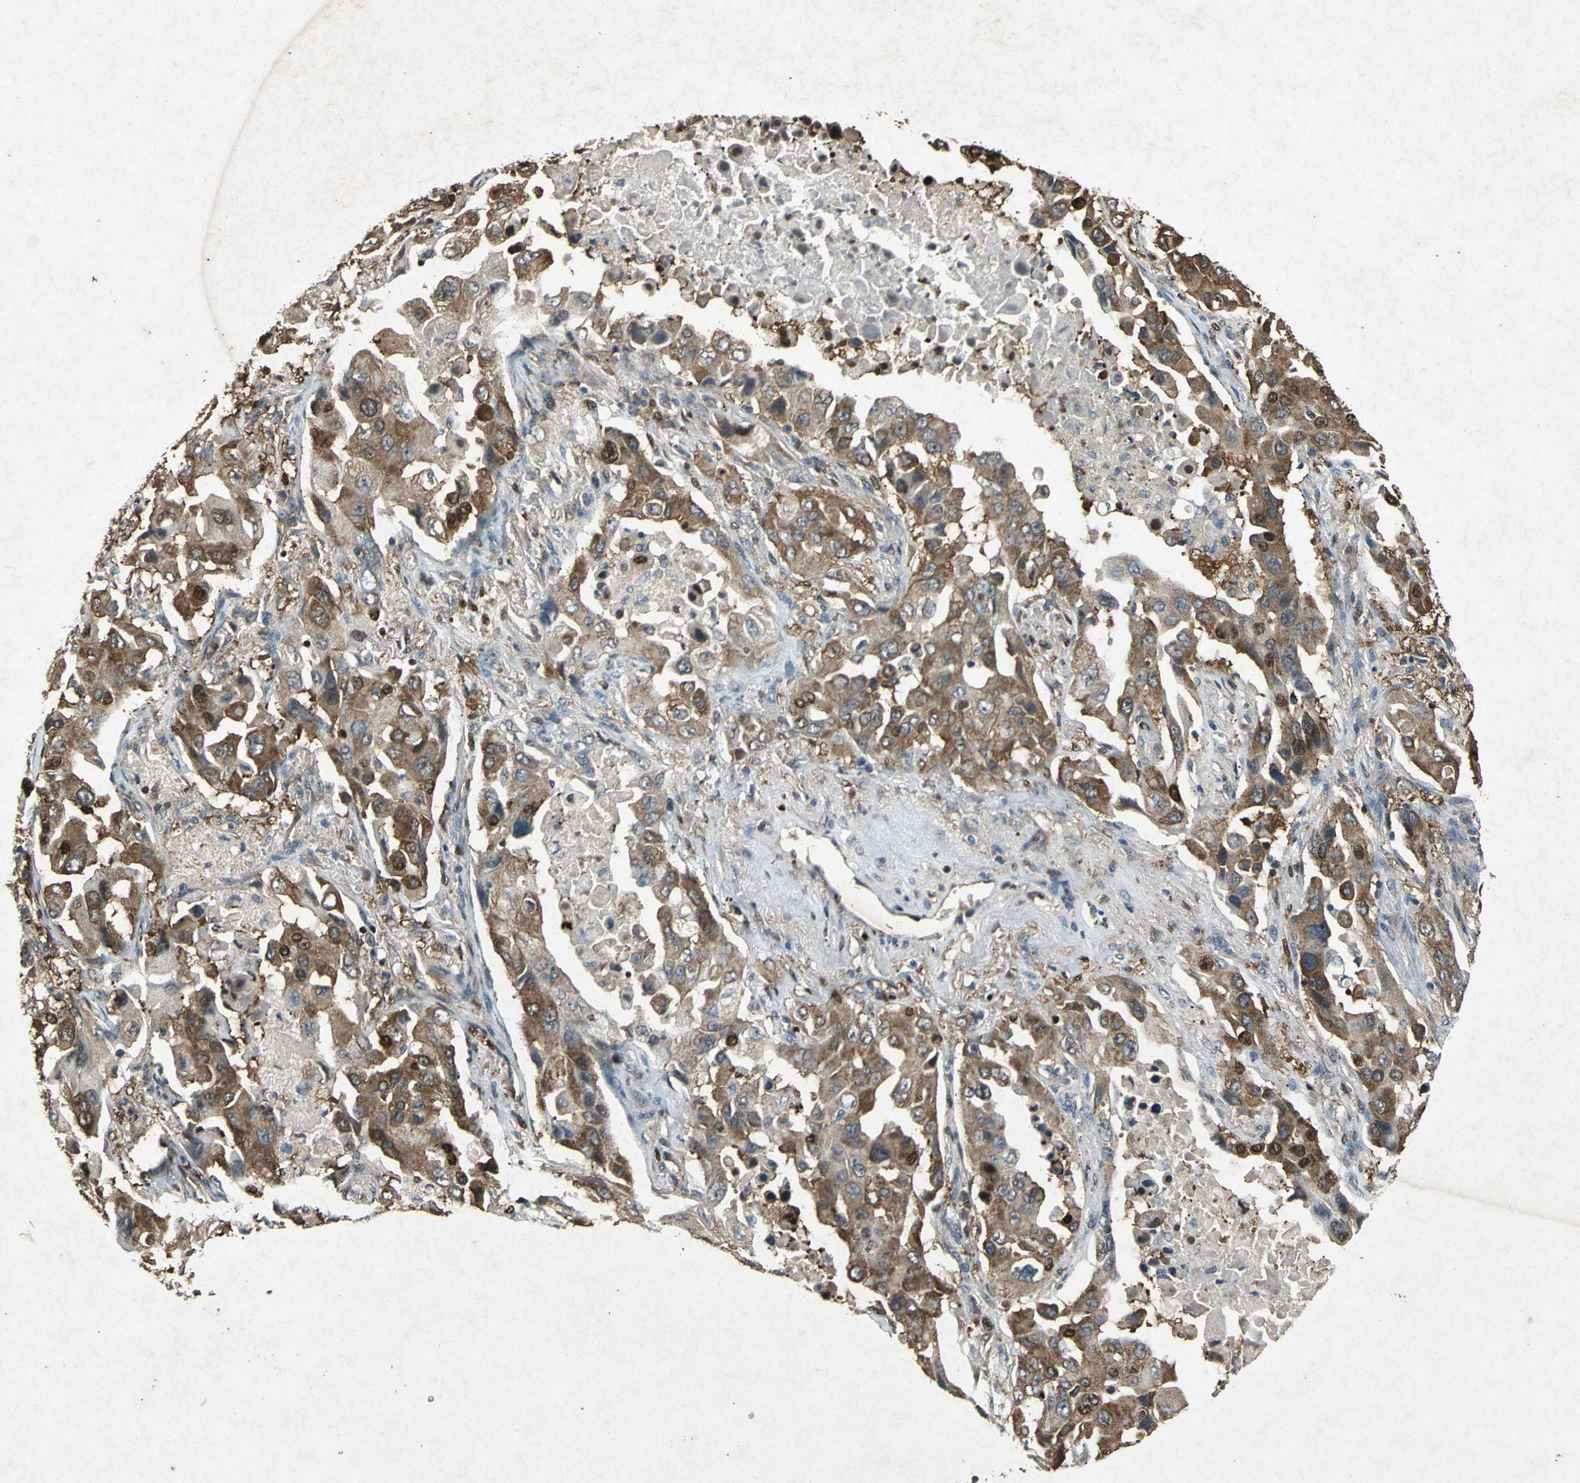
{"staining": {"intensity": "moderate", "quantity": ">75%", "location": "cytoplasmic/membranous,nuclear"}, "tissue": "lung cancer", "cell_type": "Tumor cells", "image_type": "cancer", "snomed": [{"axis": "morphology", "description": "Adenocarcinoma, NOS"}, {"axis": "topography", "description": "Lung"}], "caption": "Immunohistochemistry (IHC) of human lung cancer shows medium levels of moderate cytoplasmic/membranous and nuclear positivity in about >75% of tumor cells.", "gene": "HSP90AB1", "patient": {"sex": "female", "age": 65}}